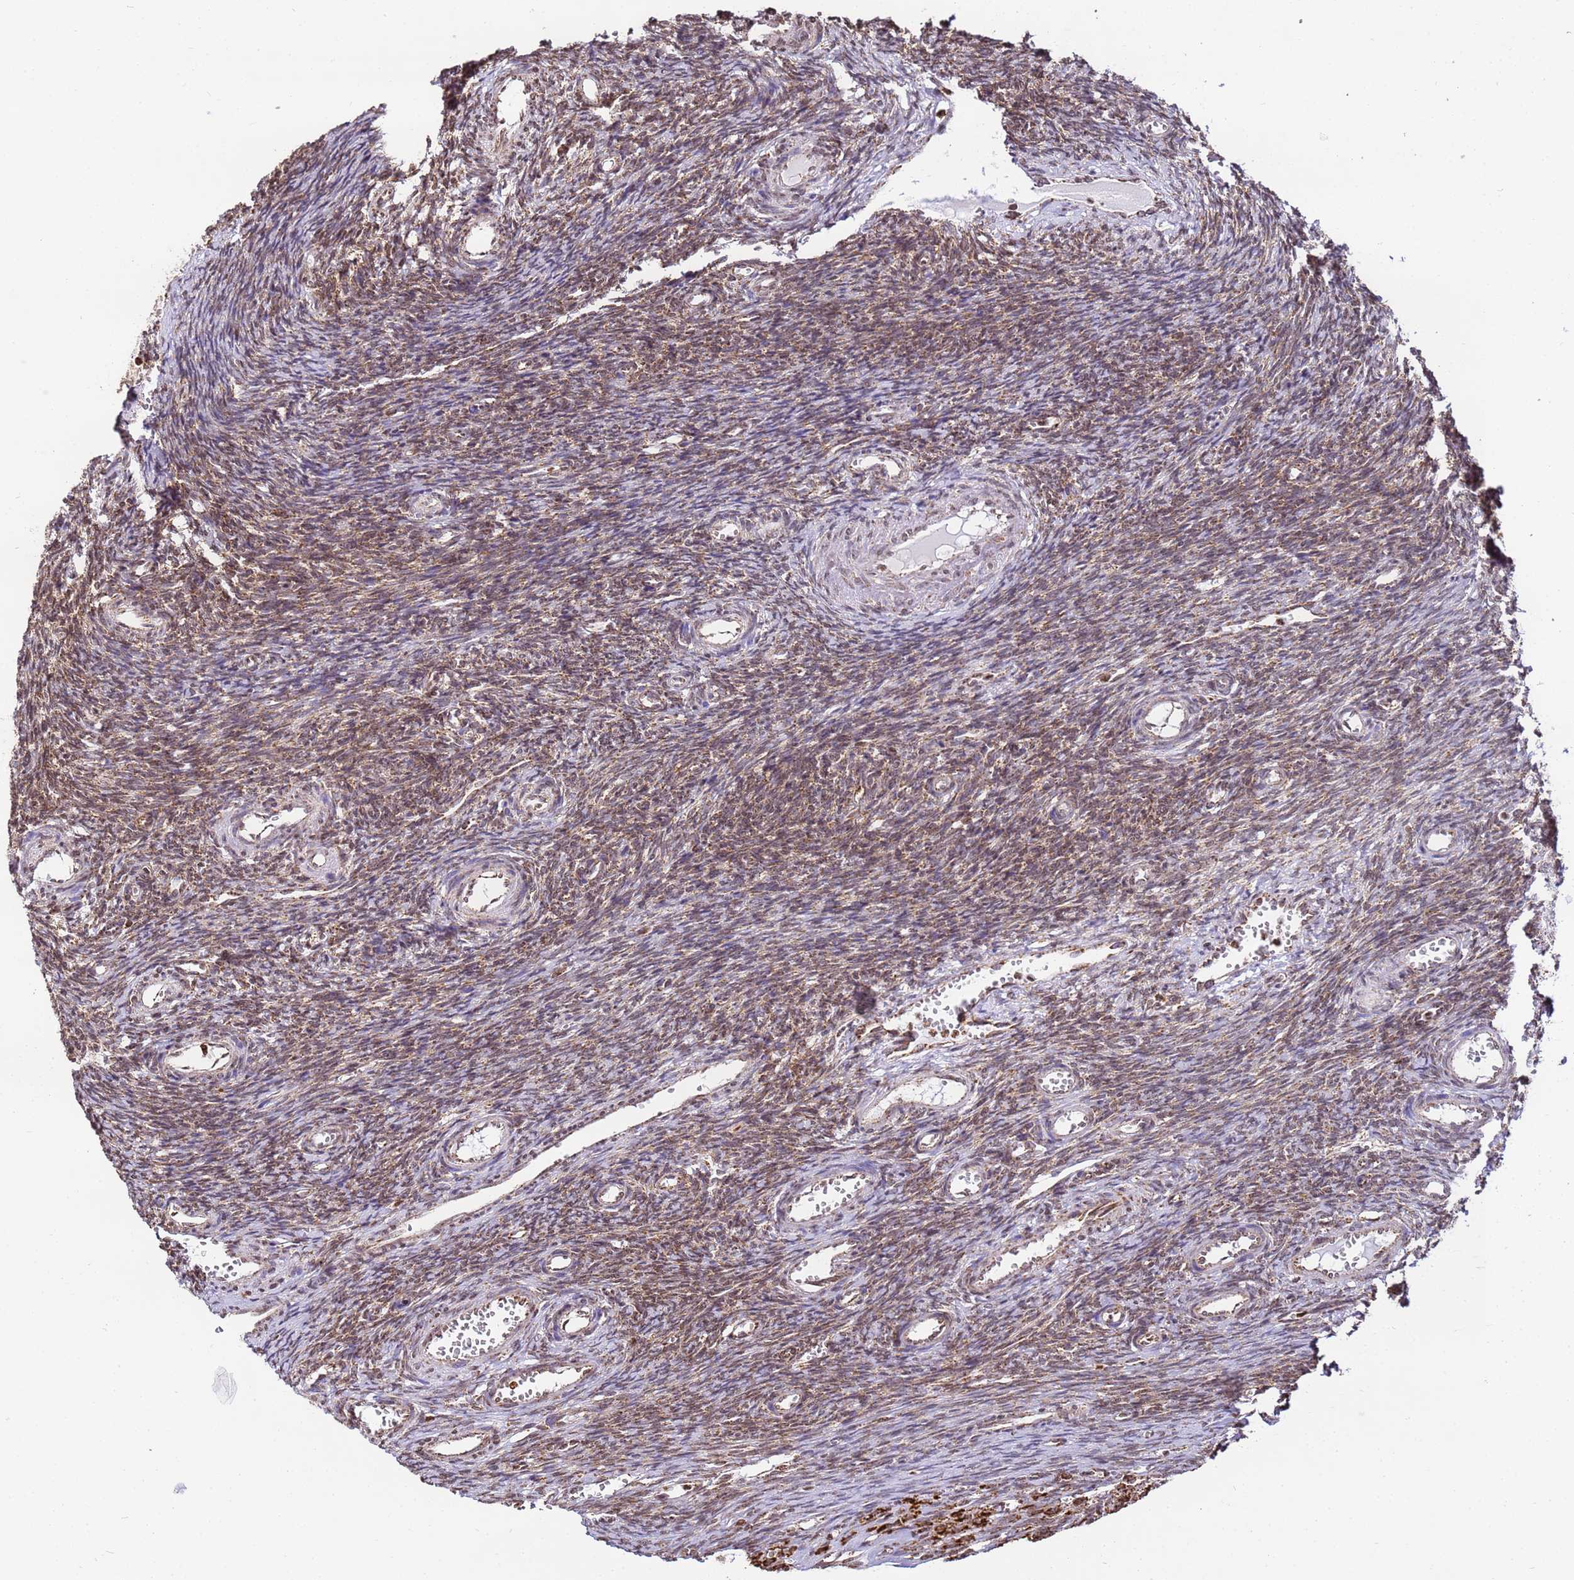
{"staining": {"intensity": "moderate", "quantity": "25%-75%", "location": "cytoplasmic/membranous"}, "tissue": "ovary", "cell_type": "Ovarian stroma cells", "image_type": "normal", "snomed": [{"axis": "morphology", "description": "Normal tissue, NOS"}, {"axis": "topography", "description": "Ovary"}], "caption": "DAB immunohistochemical staining of benign ovary demonstrates moderate cytoplasmic/membranous protein positivity in about 25%-75% of ovarian stroma cells.", "gene": "HSPE1", "patient": {"sex": "female", "age": 39}}